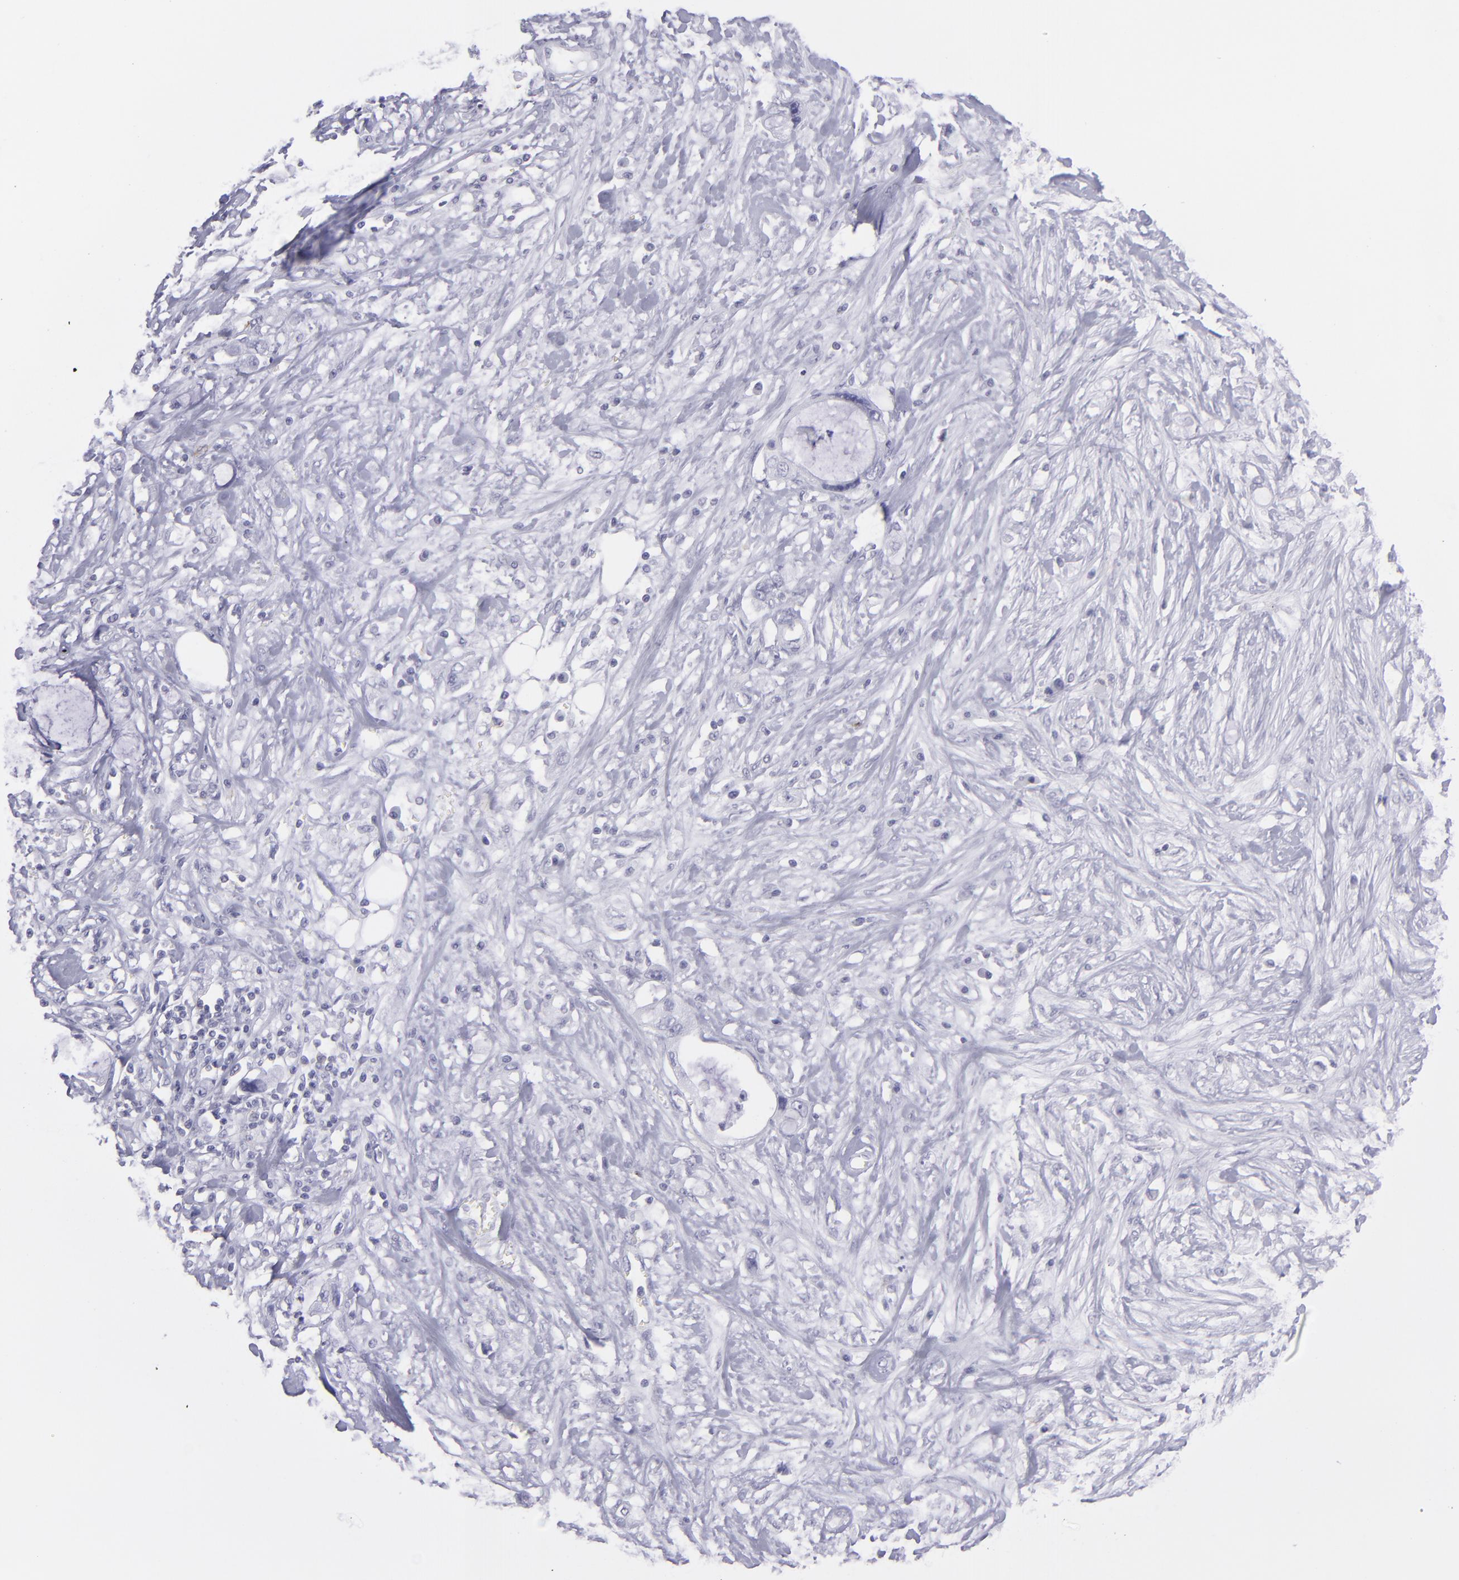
{"staining": {"intensity": "negative", "quantity": "none", "location": "none"}, "tissue": "pancreatic cancer", "cell_type": "Tumor cells", "image_type": "cancer", "snomed": [{"axis": "morphology", "description": "Adenocarcinoma, NOS"}, {"axis": "topography", "description": "Pancreas"}, {"axis": "topography", "description": "Stomach, upper"}], "caption": "A photomicrograph of human pancreatic adenocarcinoma is negative for staining in tumor cells.", "gene": "SELPLG", "patient": {"sex": "male", "age": 77}}